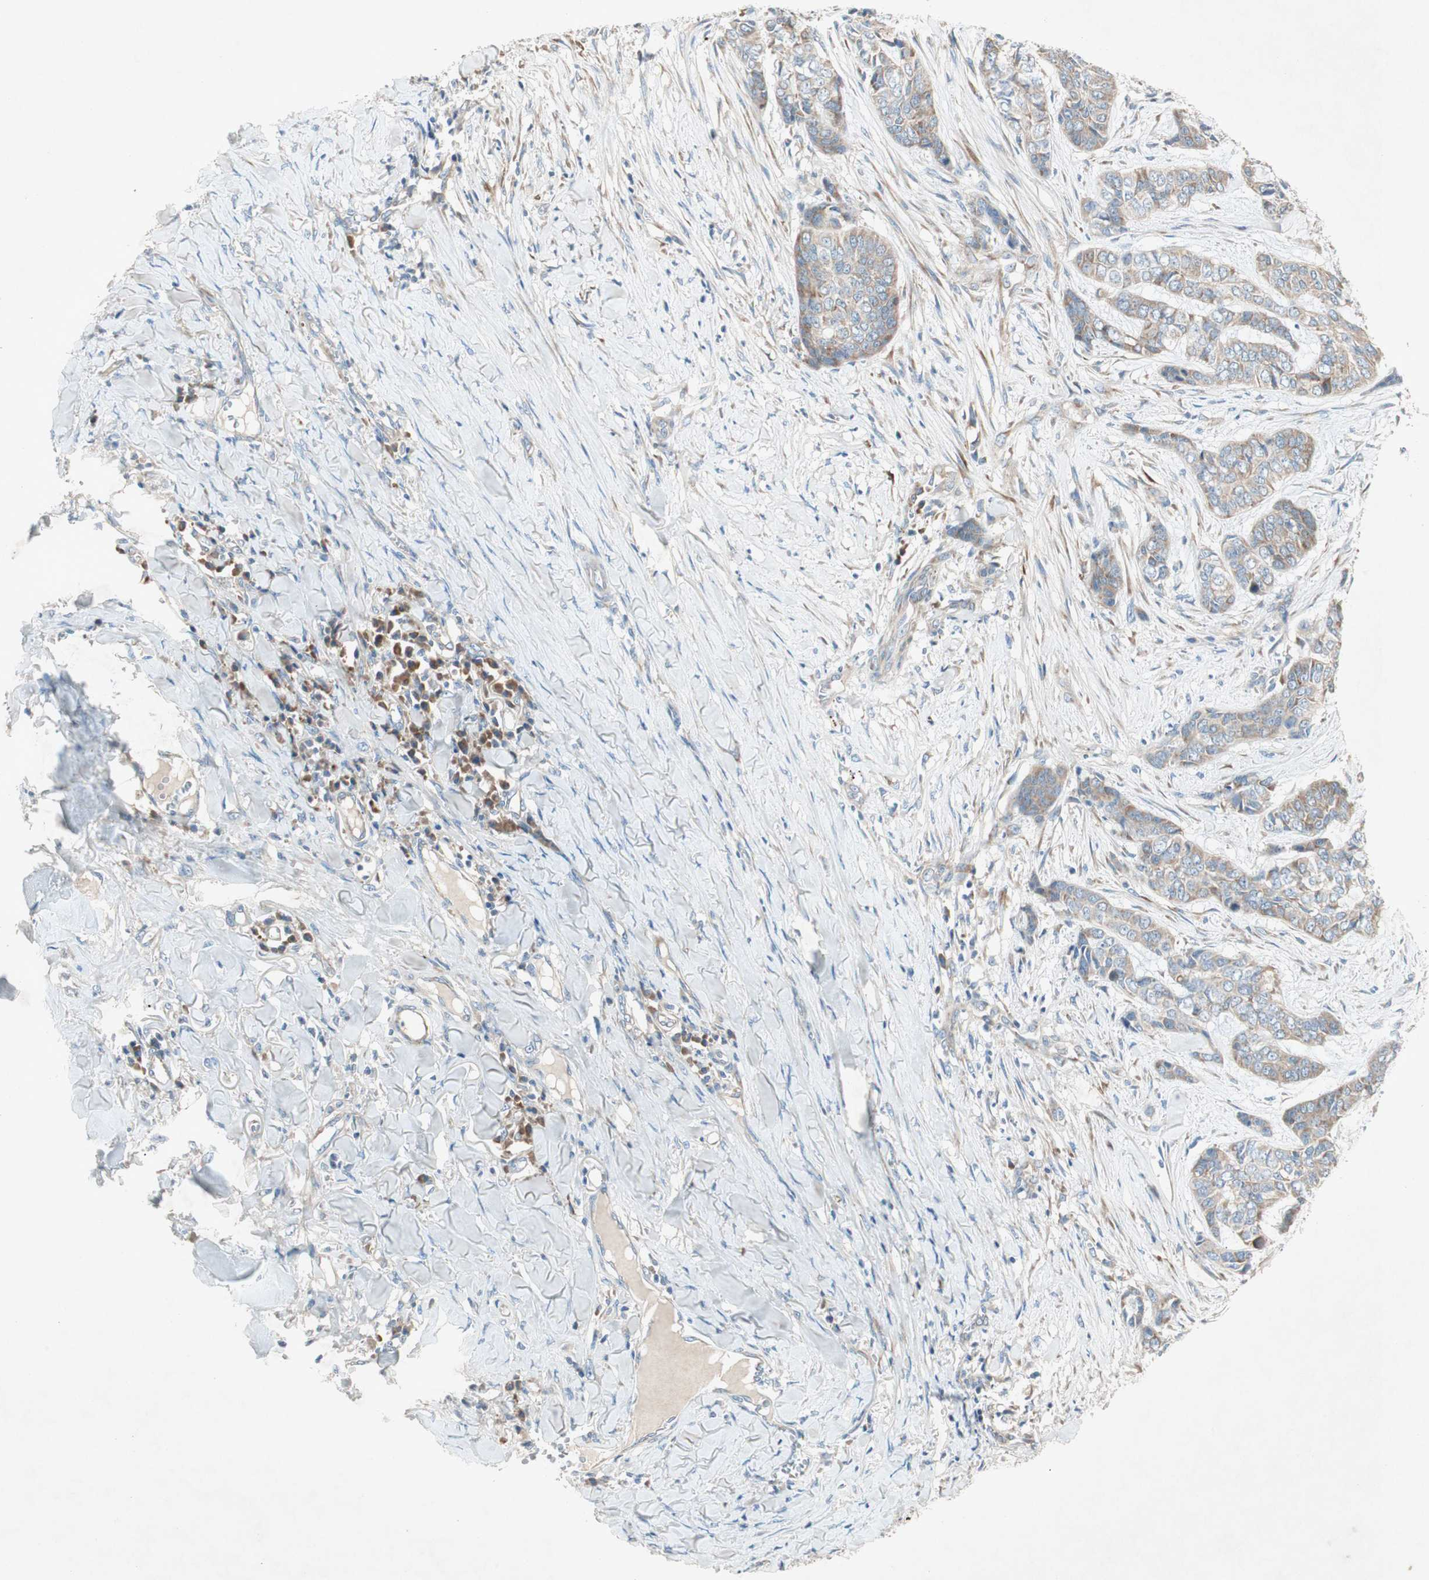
{"staining": {"intensity": "moderate", "quantity": ">75%", "location": "cytoplasmic/membranous"}, "tissue": "skin cancer", "cell_type": "Tumor cells", "image_type": "cancer", "snomed": [{"axis": "morphology", "description": "Basal cell carcinoma"}, {"axis": "topography", "description": "Skin"}], "caption": "A medium amount of moderate cytoplasmic/membranous expression is appreciated in about >75% of tumor cells in skin cancer tissue.", "gene": "RPL23", "patient": {"sex": "female", "age": 64}}